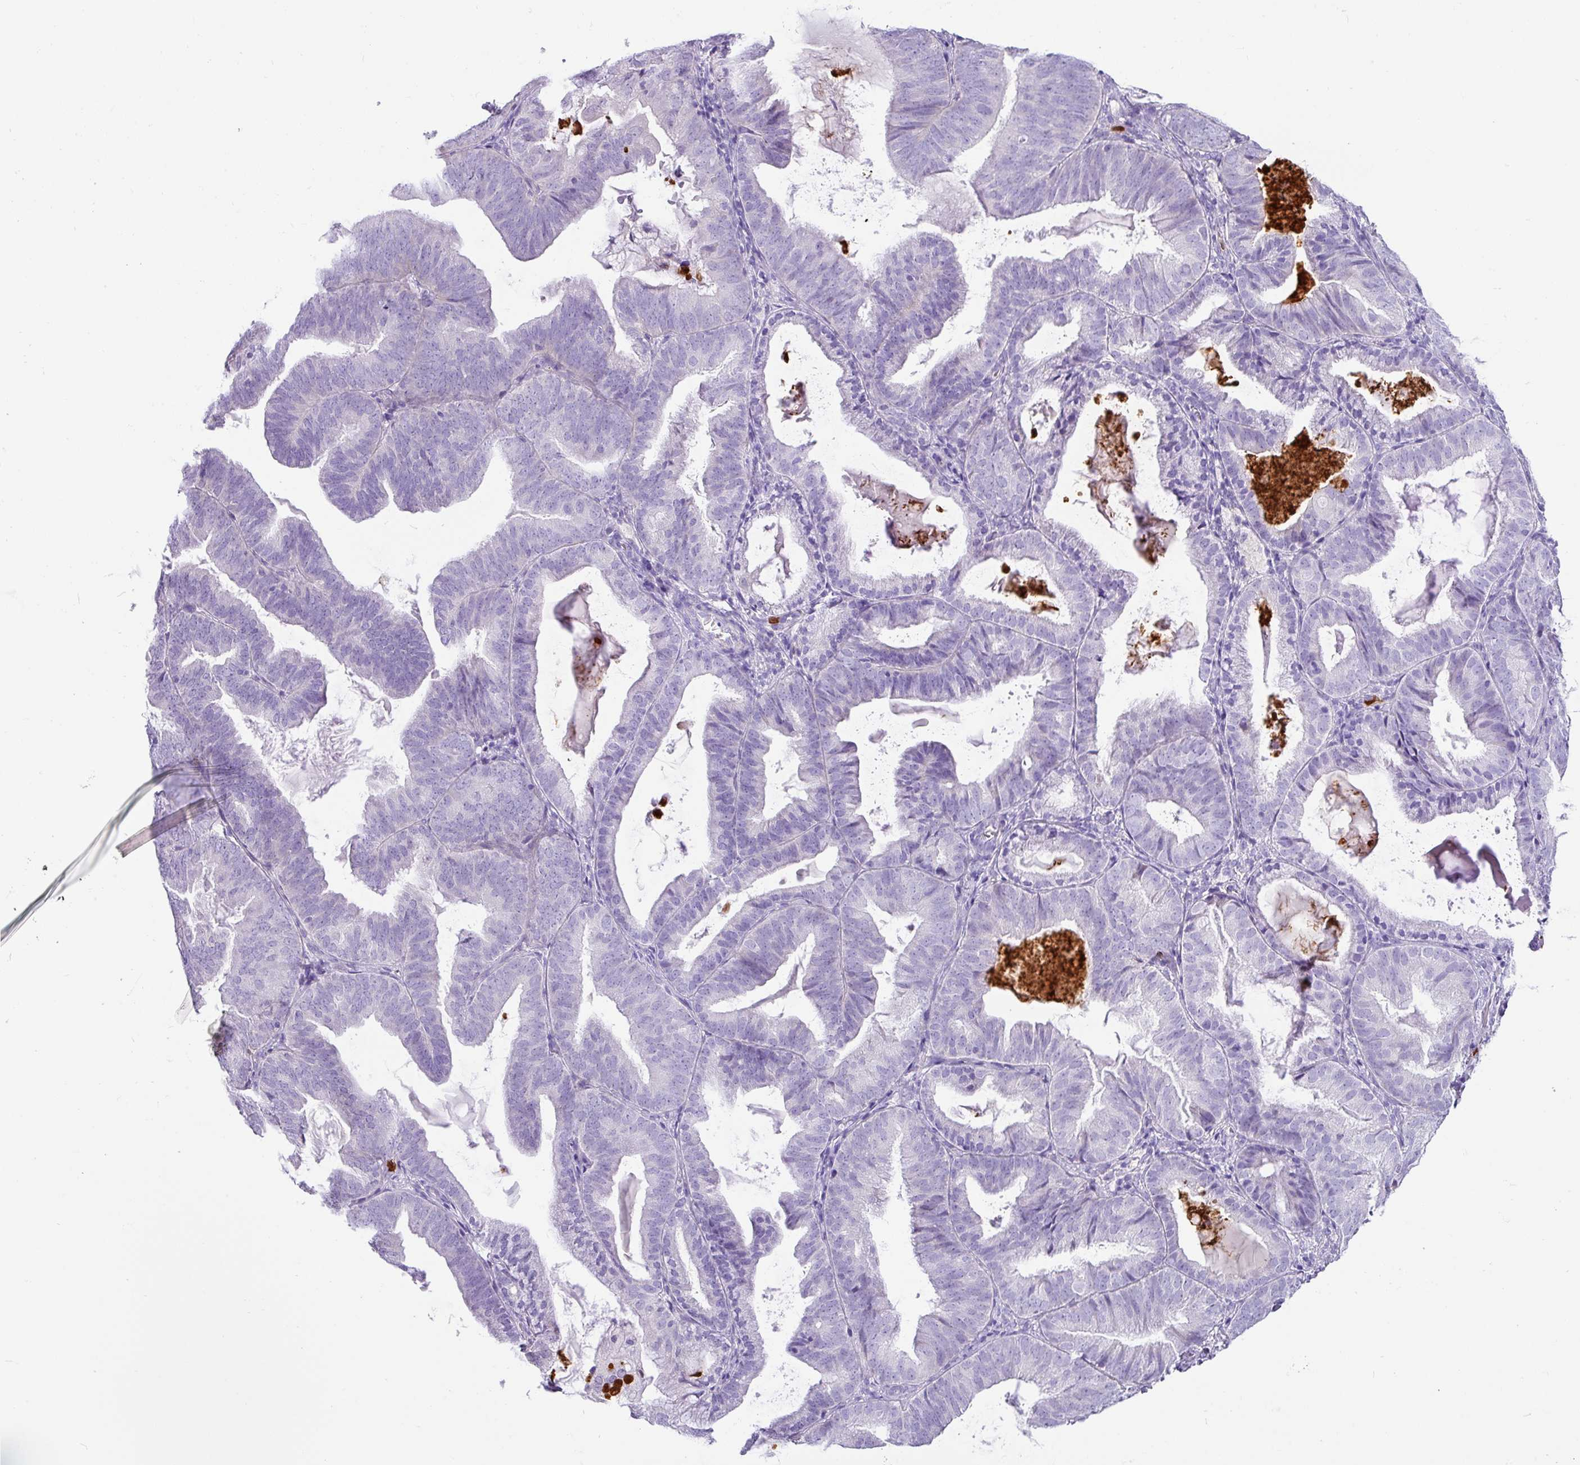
{"staining": {"intensity": "negative", "quantity": "none", "location": "none"}, "tissue": "endometrial cancer", "cell_type": "Tumor cells", "image_type": "cancer", "snomed": [{"axis": "morphology", "description": "Adenocarcinoma, NOS"}, {"axis": "topography", "description": "Endometrium"}], "caption": "High magnification brightfield microscopy of endometrial cancer (adenocarcinoma) stained with DAB (brown) and counterstained with hematoxylin (blue): tumor cells show no significant staining.", "gene": "SH2D3C", "patient": {"sex": "female", "age": 80}}